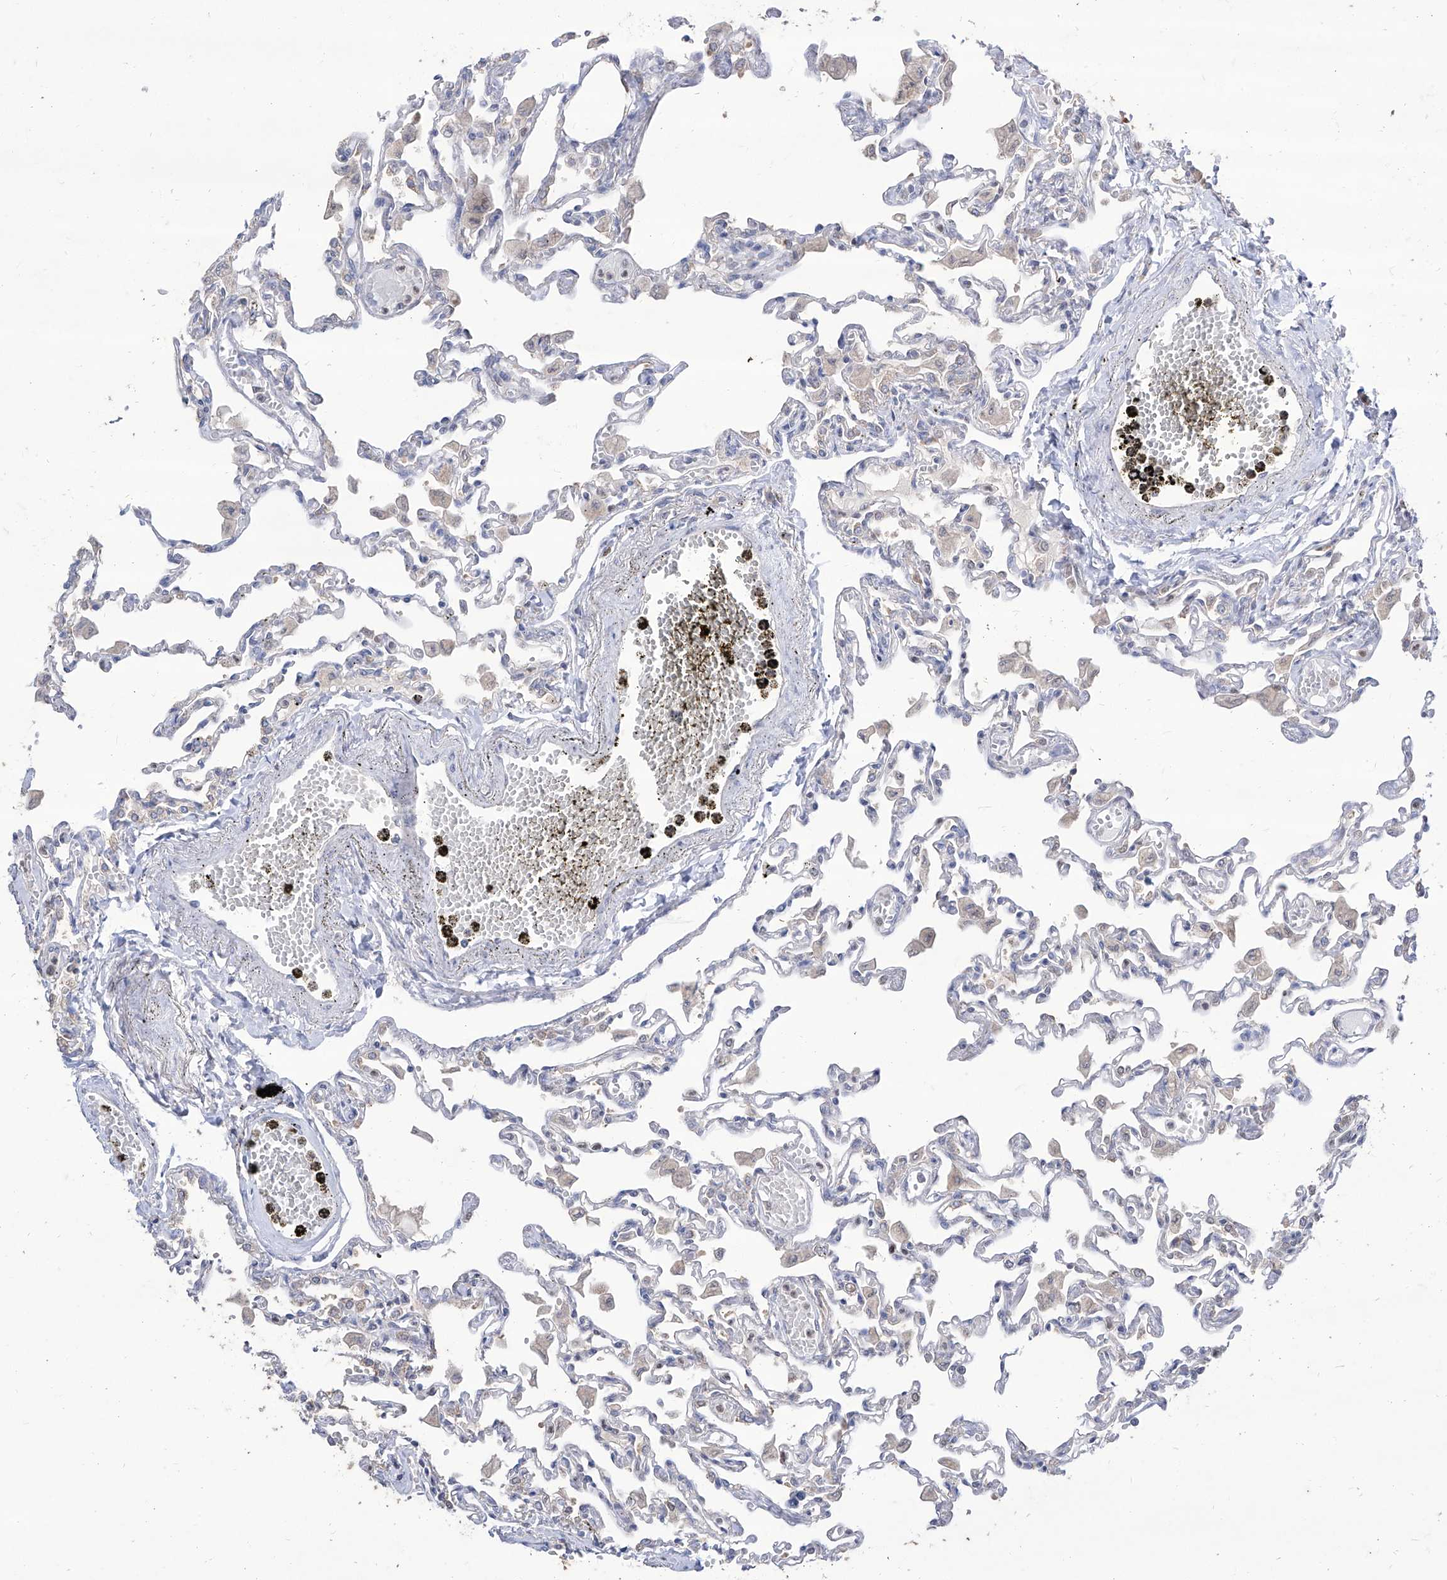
{"staining": {"intensity": "negative", "quantity": "none", "location": "none"}, "tissue": "lung", "cell_type": "Alveolar cells", "image_type": "normal", "snomed": [{"axis": "morphology", "description": "Normal tissue, NOS"}, {"axis": "topography", "description": "Bronchus"}, {"axis": "topography", "description": "Lung"}], "caption": "High power microscopy image of an immunohistochemistry micrograph of unremarkable lung, revealing no significant positivity in alveolar cells. (Brightfield microscopy of DAB (3,3'-diaminobenzidine) immunohistochemistry (IHC) at high magnification).", "gene": "BROX", "patient": {"sex": "female", "age": 49}}